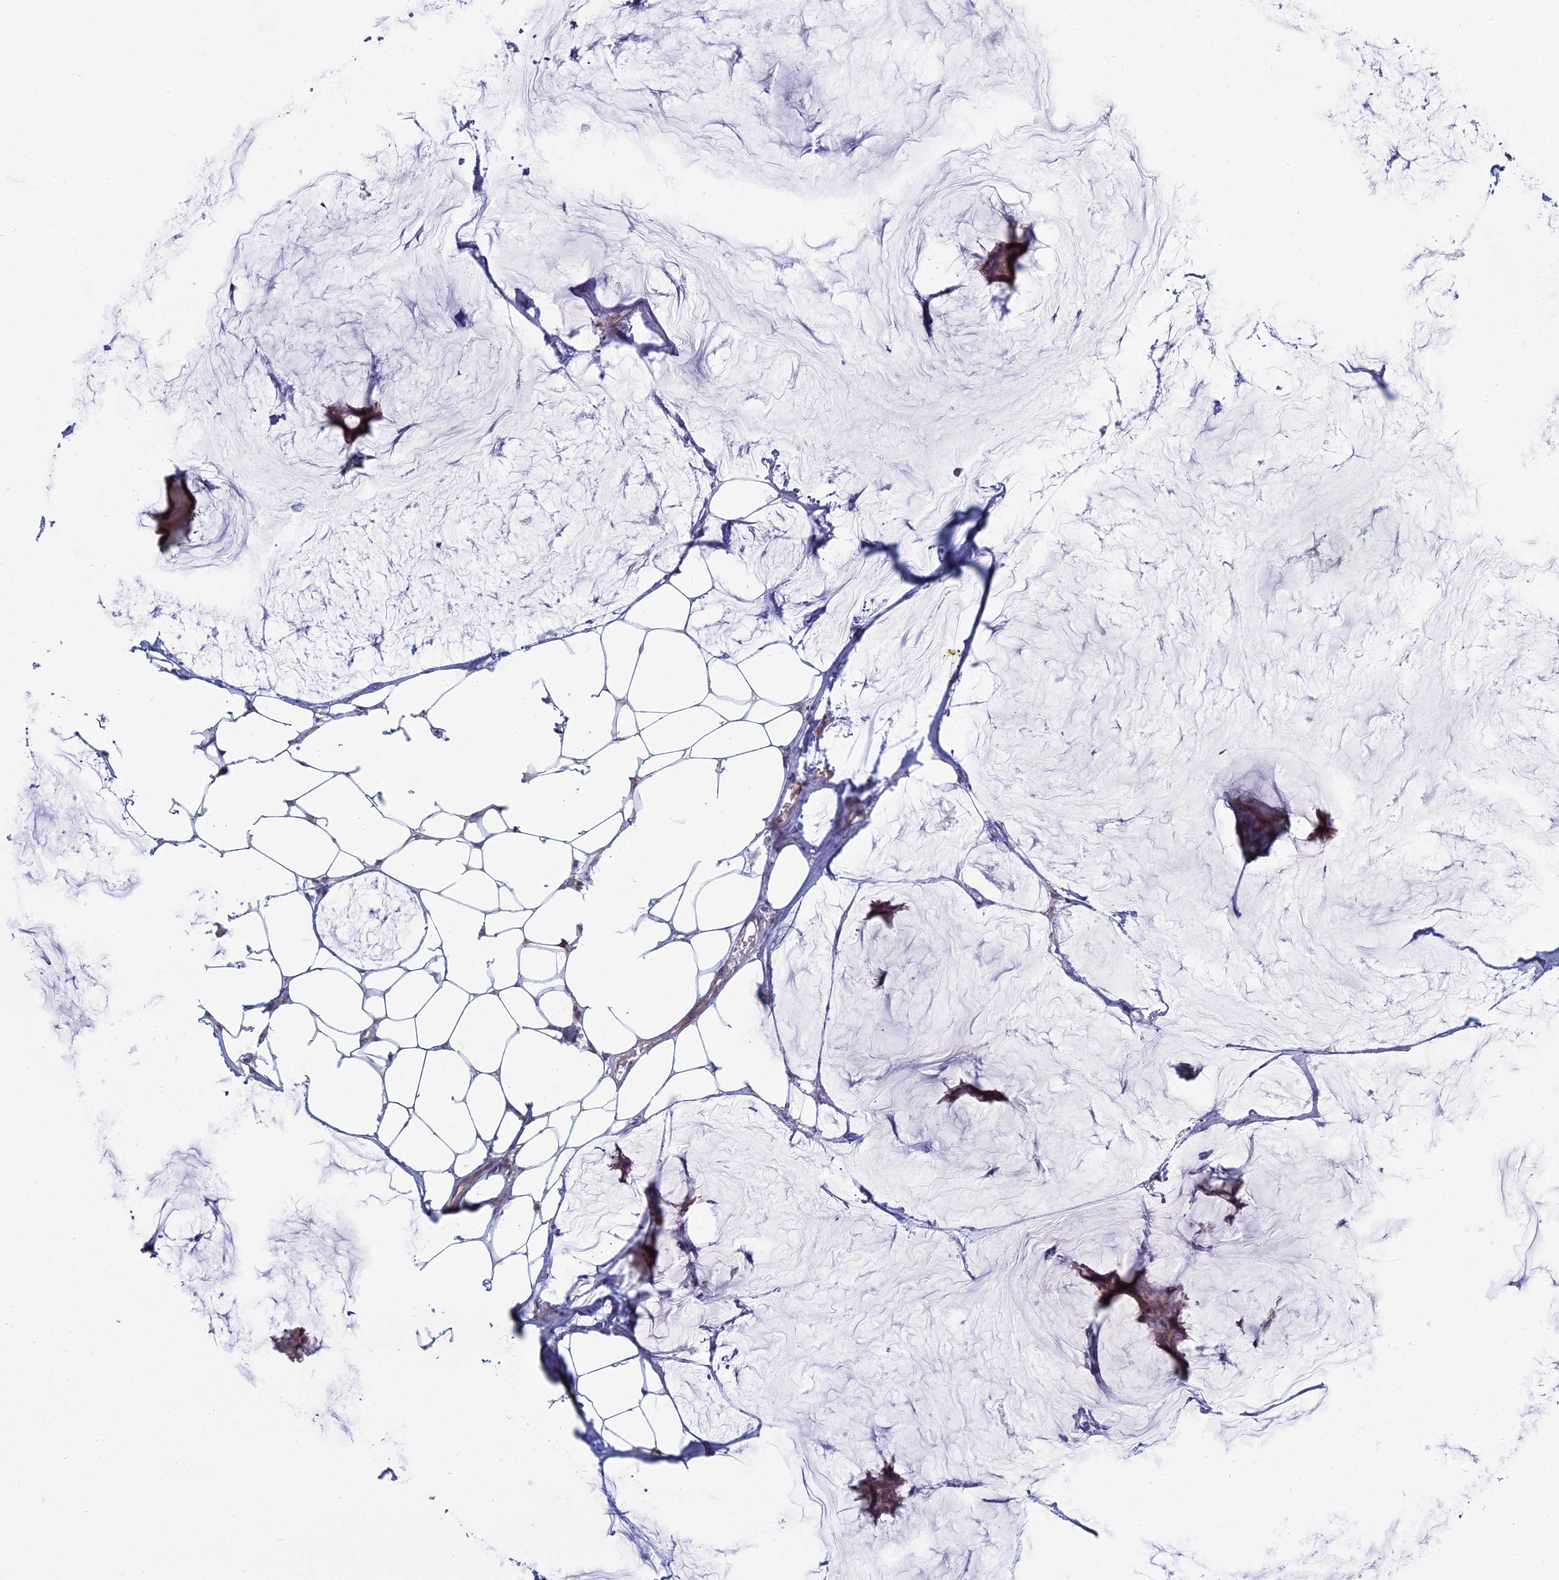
{"staining": {"intensity": "weak", "quantity": ">75%", "location": "cytoplasmic/membranous"}, "tissue": "breast cancer", "cell_type": "Tumor cells", "image_type": "cancer", "snomed": [{"axis": "morphology", "description": "Duct carcinoma"}, {"axis": "topography", "description": "Breast"}], "caption": "Breast cancer (invasive ductal carcinoma) stained with immunohistochemistry shows weak cytoplasmic/membranous positivity in about >75% of tumor cells. The protein is shown in brown color, while the nuclei are stained blue.", "gene": "RPS19BP1", "patient": {"sex": "female", "age": 93}}